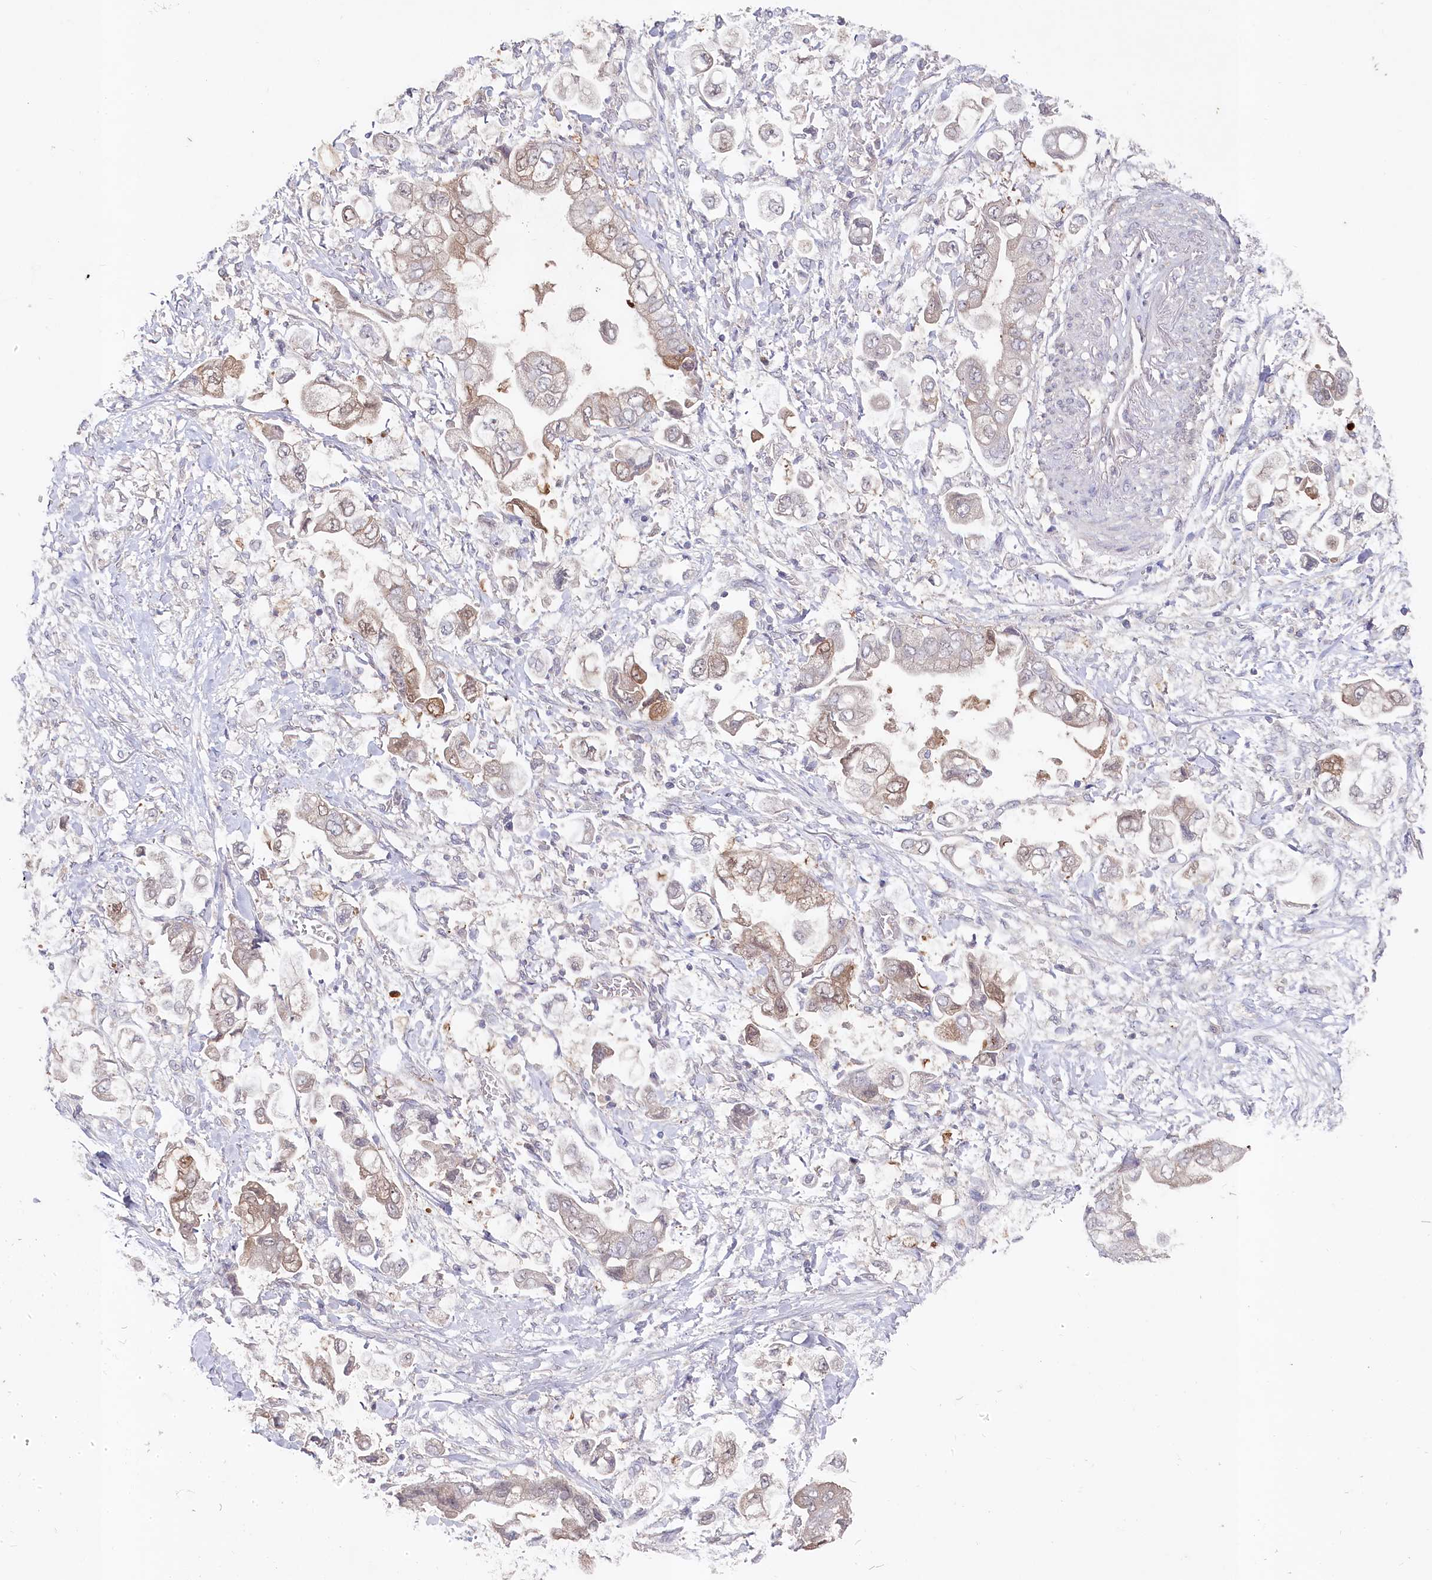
{"staining": {"intensity": "moderate", "quantity": "<25%", "location": "cytoplasmic/membranous"}, "tissue": "stomach cancer", "cell_type": "Tumor cells", "image_type": "cancer", "snomed": [{"axis": "morphology", "description": "Adenocarcinoma, NOS"}, {"axis": "topography", "description": "Stomach"}], "caption": "Immunohistochemistry image of stomach adenocarcinoma stained for a protein (brown), which displays low levels of moderate cytoplasmic/membranous positivity in approximately <25% of tumor cells.", "gene": "AAMDC", "patient": {"sex": "male", "age": 62}}